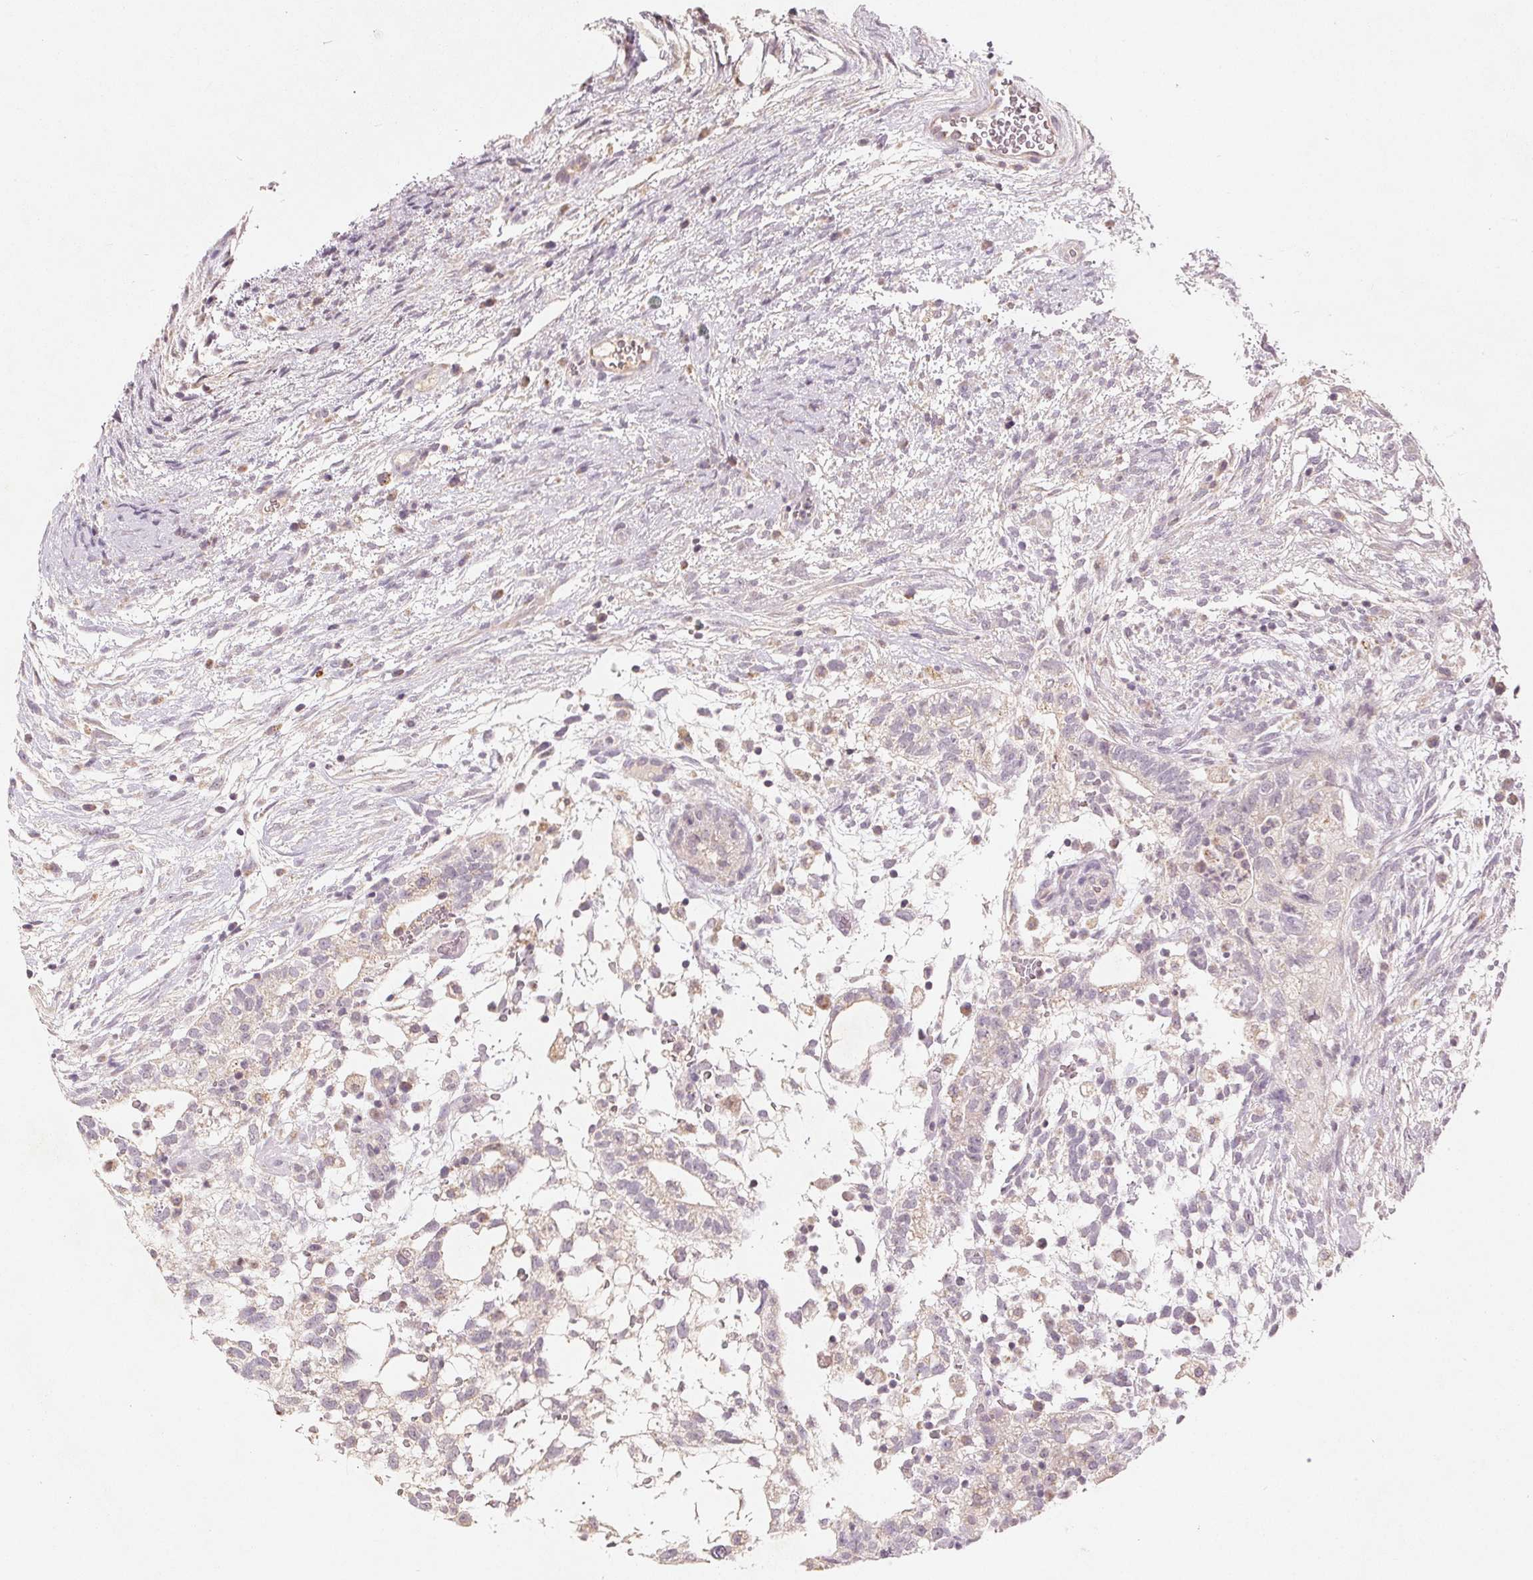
{"staining": {"intensity": "weak", "quantity": "<25%", "location": "cytoplasmic/membranous"}, "tissue": "testis cancer", "cell_type": "Tumor cells", "image_type": "cancer", "snomed": [{"axis": "morphology", "description": "Carcinoma, Embryonal, NOS"}, {"axis": "topography", "description": "Testis"}], "caption": "DAB immunohistochemical staining of human testis cancer demonstrates no significant positivity in tumor cells.", "gene": "GHITM", "patient": {"sex": "male", "age": 32}}